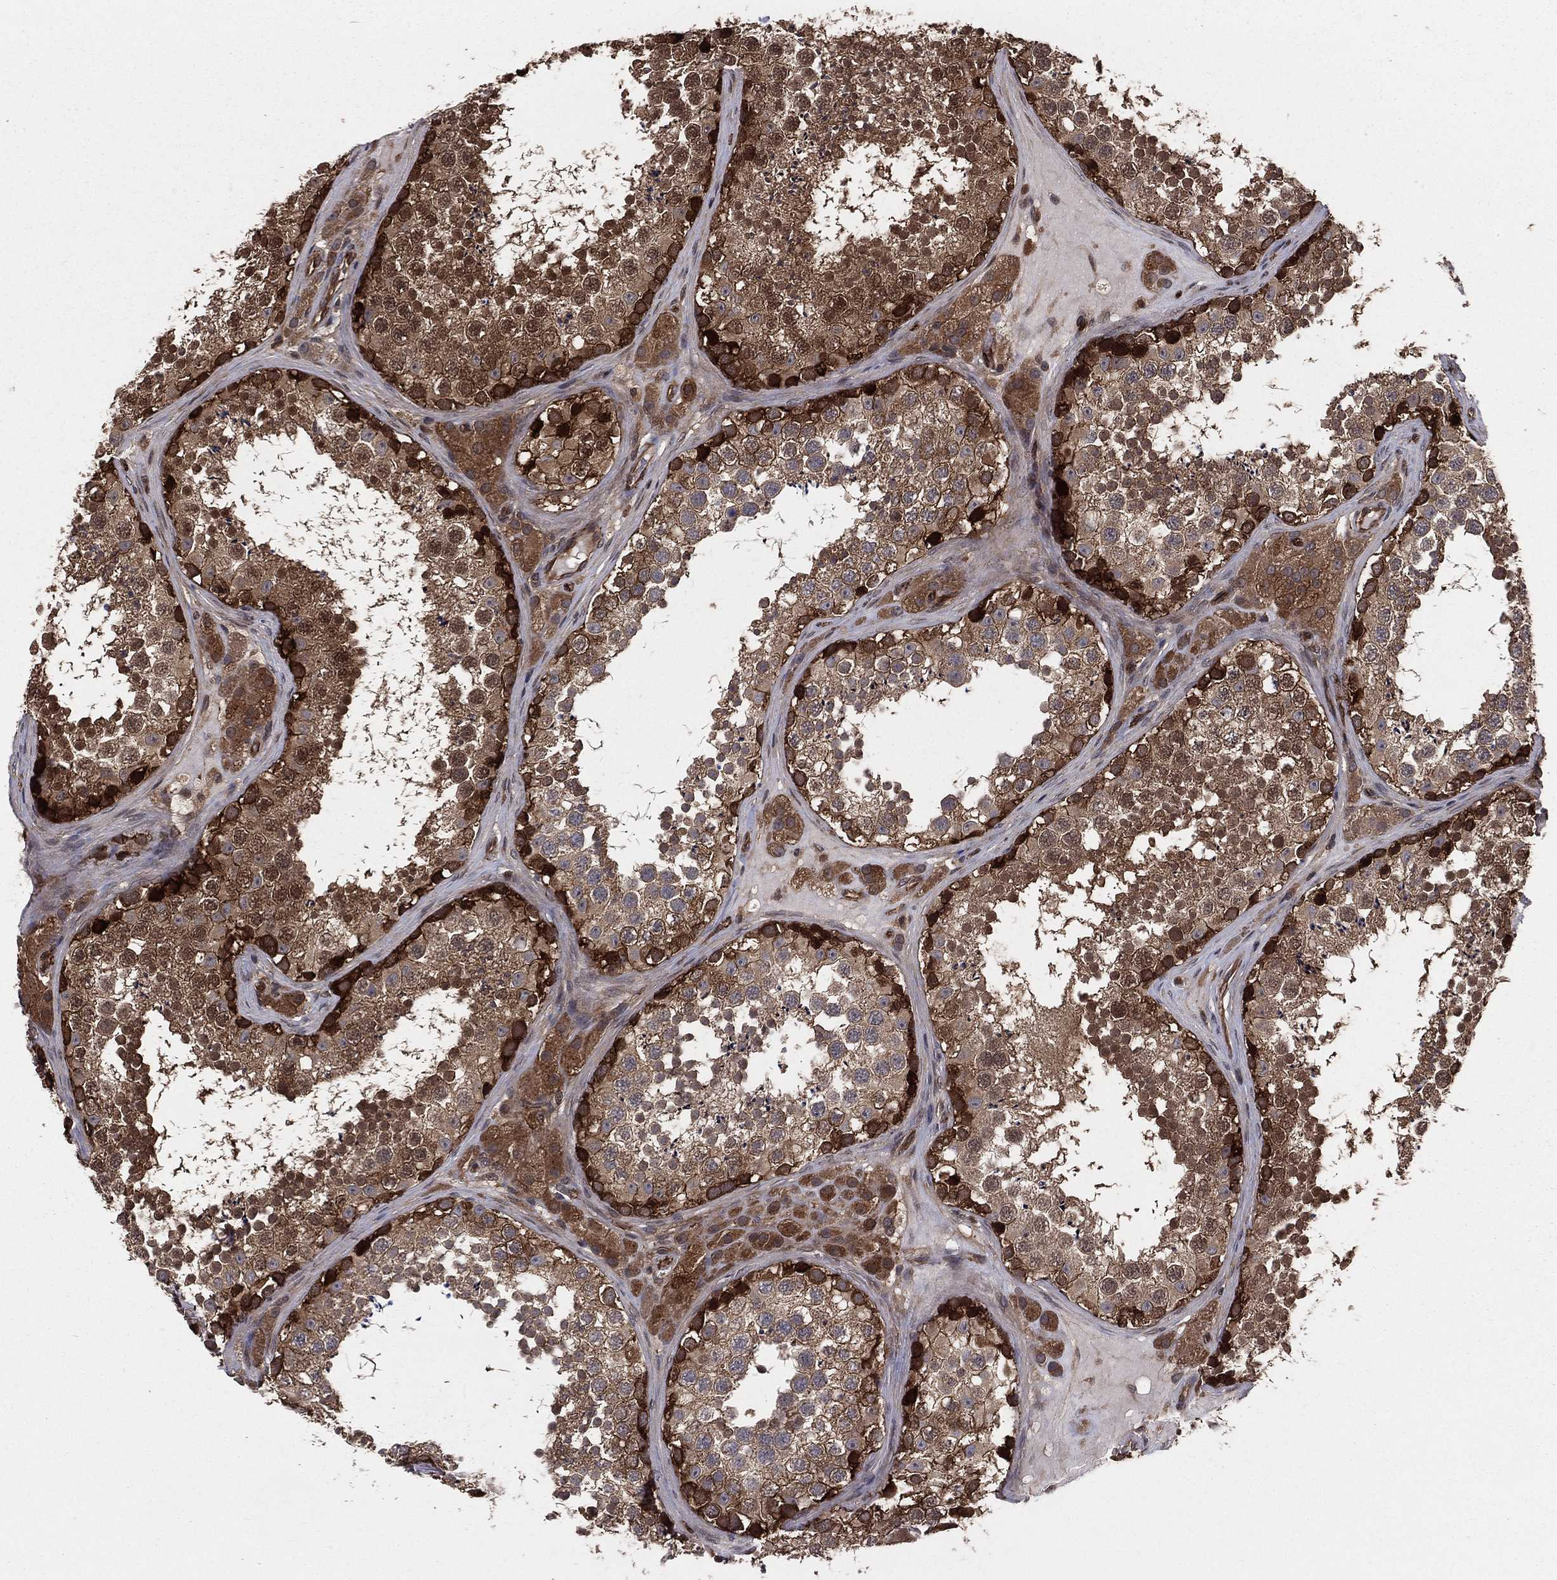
{"staining": {"intensity": "strong", "quantity": "<25%", "location": "cytoplasmic/membranous"}, "tissue": "testis", "cell_type": "Cells in seminiferous ducts", "image_type": "normal", "snomed": [{"axis": "morphology", "description": "Normal tissue, NOS"}, {"axis": "topography", "description": "Testis"}], "caption": "Benign testis was stained to show a protein in brown. There is medium levels of strong cytoplasmic/membranous staining in about <25% of cells in seminiferous ducts.", "gene": "CERT1", "patient": {"sex": "male", "age": 41}}